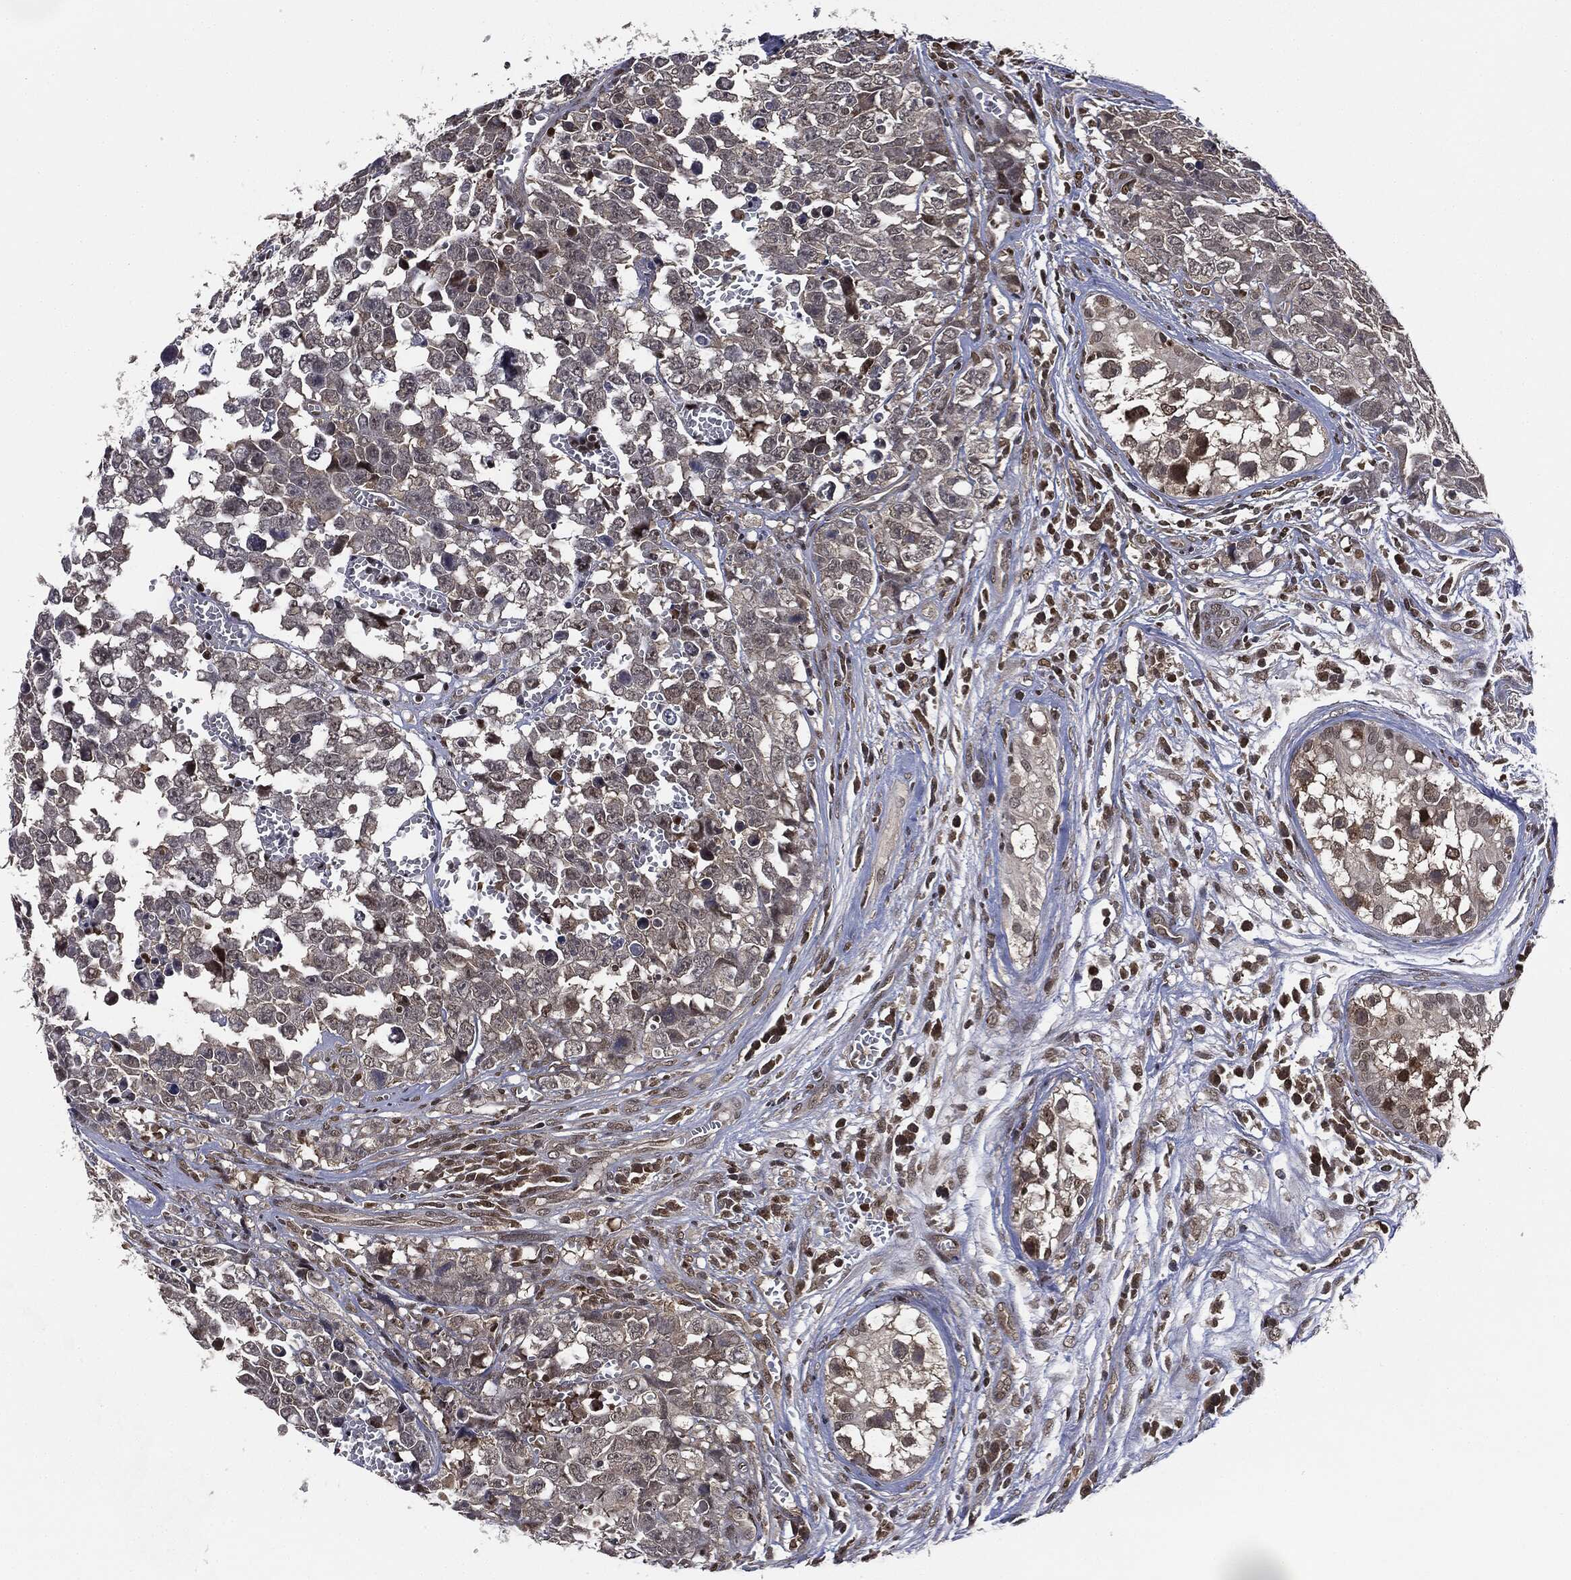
{"staining": {"intensity": "negative", "quantity": "none", "location": "none"}, "tissue": "testis cancer", "cell_type": "Tumor cells", "image_type": "cancer", "snomed": [{"axis": "morphology", "description": "Carcinoma, Embryonal, NOS"}, {"axis": "topography", "description": "Testis"}], "caption": "Tumor cells show no significant staining in testis cancer.", "gene": "TBC1D22A", "patient": {"sex": "male", "age": 23}}